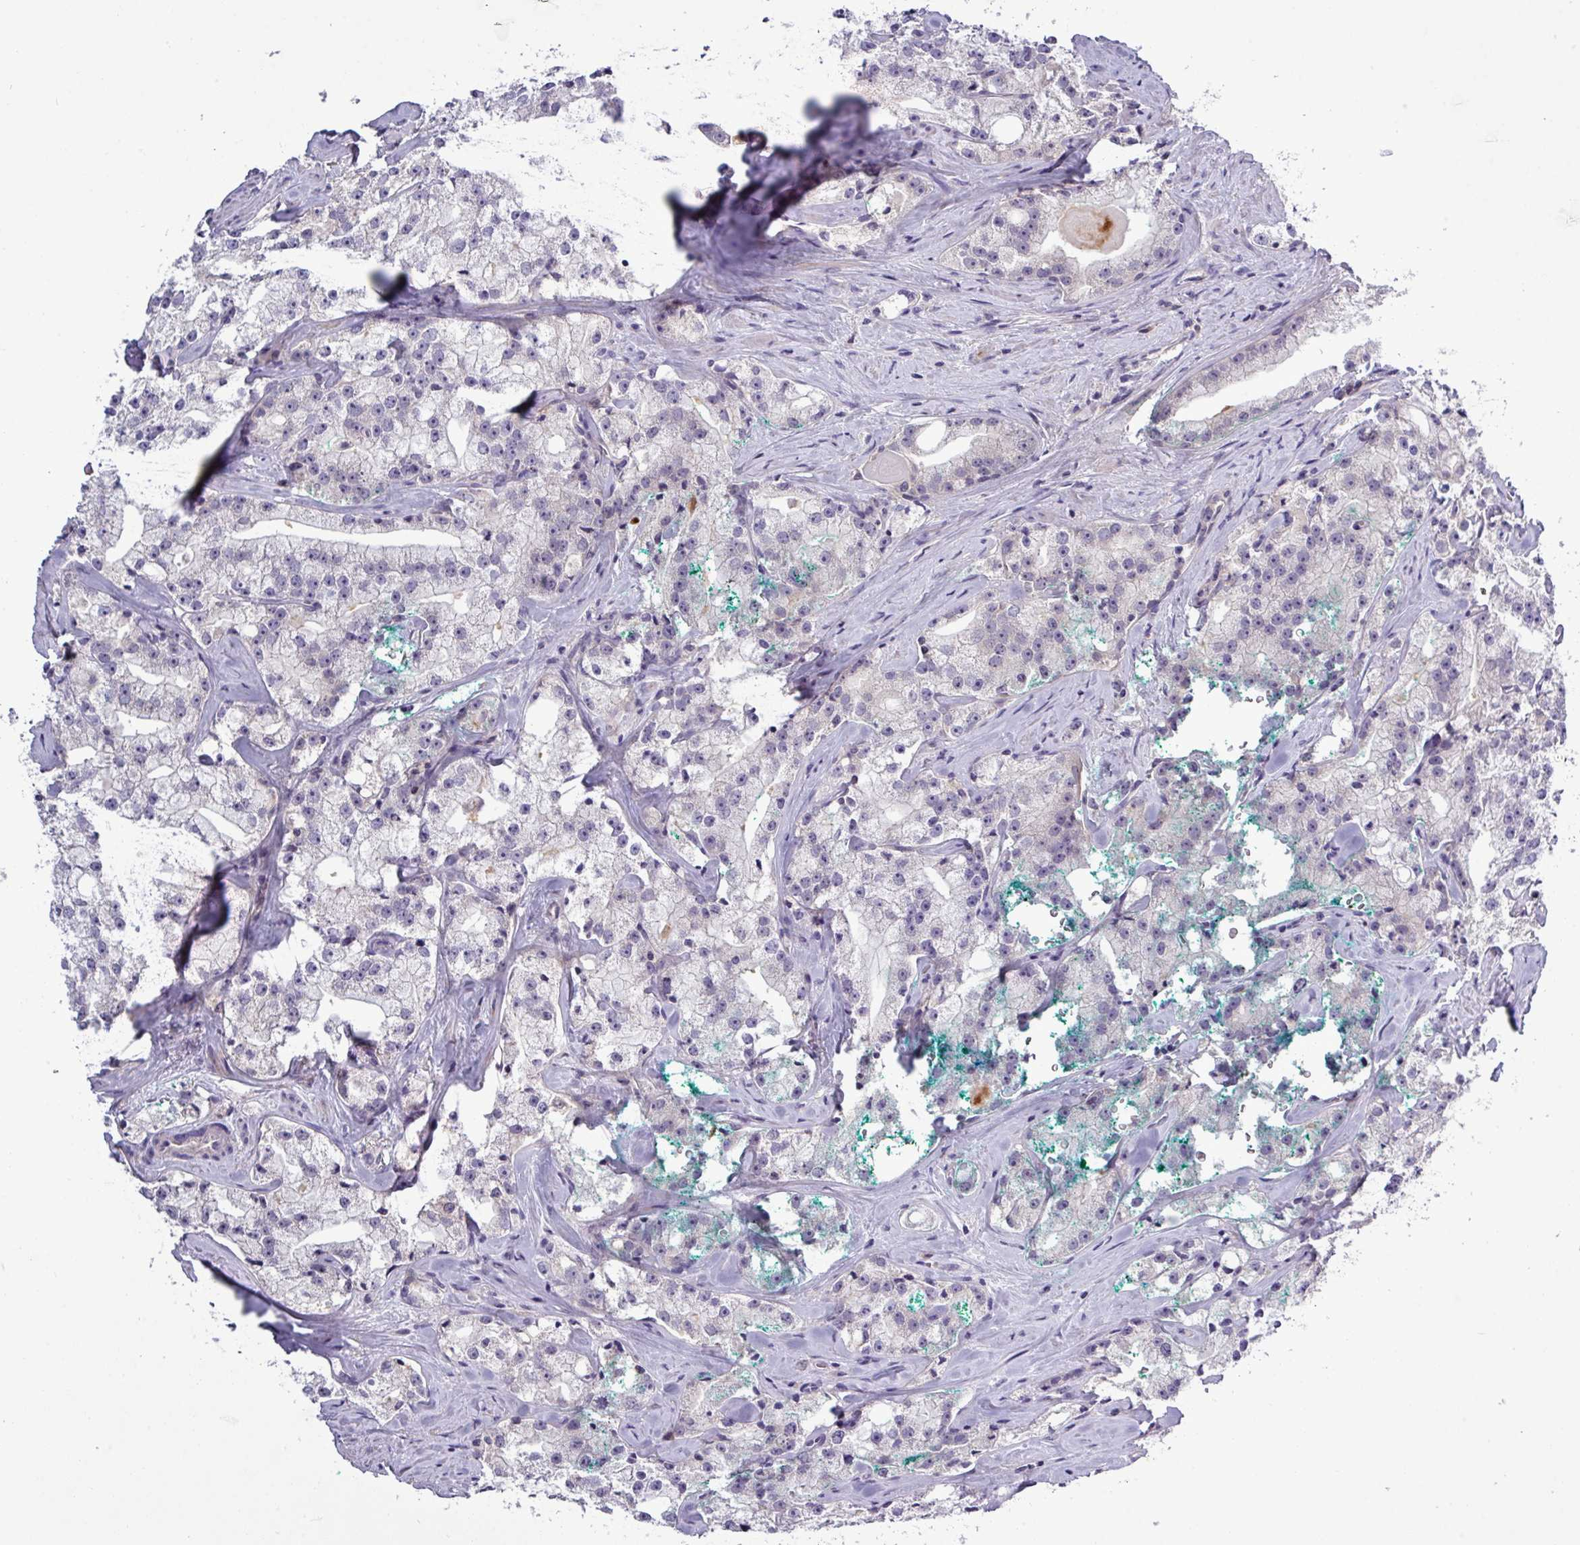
{"staining": {"intensity": "weak", "quantity": "25%-75%", "location": "cytoplasmic/membranous"}, "tissue": "prostate cancer", "cell_type": "Tumor cells", "image_type": "cancer", "snomed": [{"axis": "morphology", "description": "Adenocarcinoma, High grade"}, {"axis": "topography", "description": "Prostate"}], "caption": "IHC photomicrograph of prostate cancer (adenocarcinoma (high-grade)) stained for a protein (brown), which exhibits low levels of weak cytoplasmic/membranous expression in about 25%-75% of tumor cells.", "gene": "TMEM62", "patient": {"sex": "male", "age": 64}}